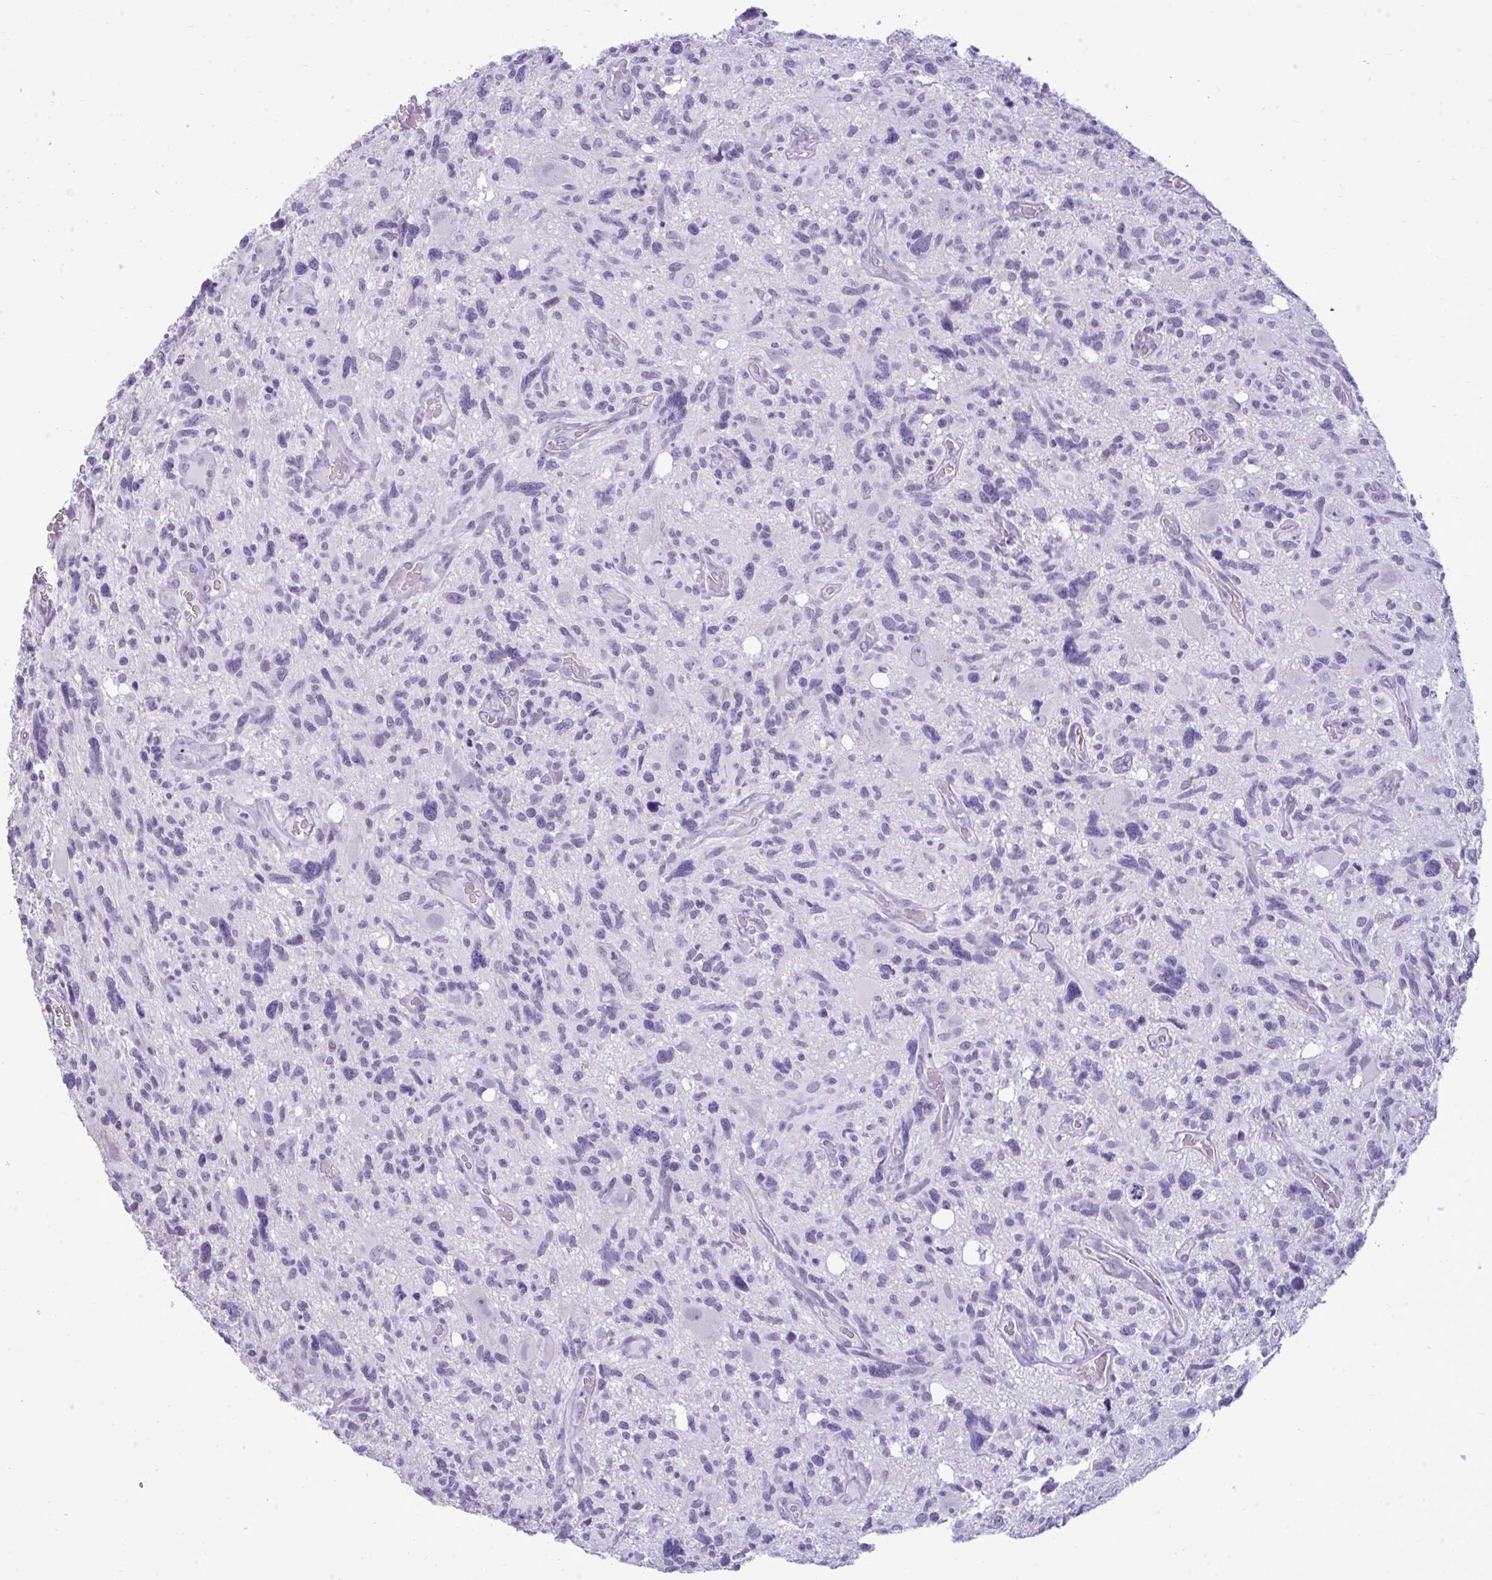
{"staining": {"intensity": "negative", "quantity": "none", "location": "none"}, "tissue": "glioma", "cell_type": "Tumor cells", "image_type": "cancer", "snomed": [{"axis": "morphology", "description": "Glioma, malignant, High grade"}, {"axis": "topography", "description": "Brain"}], "caption": "Immunohistochemistry (IHC) image of glioma stained for a protein (brown), which exhibits no staining in tumor cells.", "gene": "PRM2", "patient": {"sex": "male", "age": 49}}